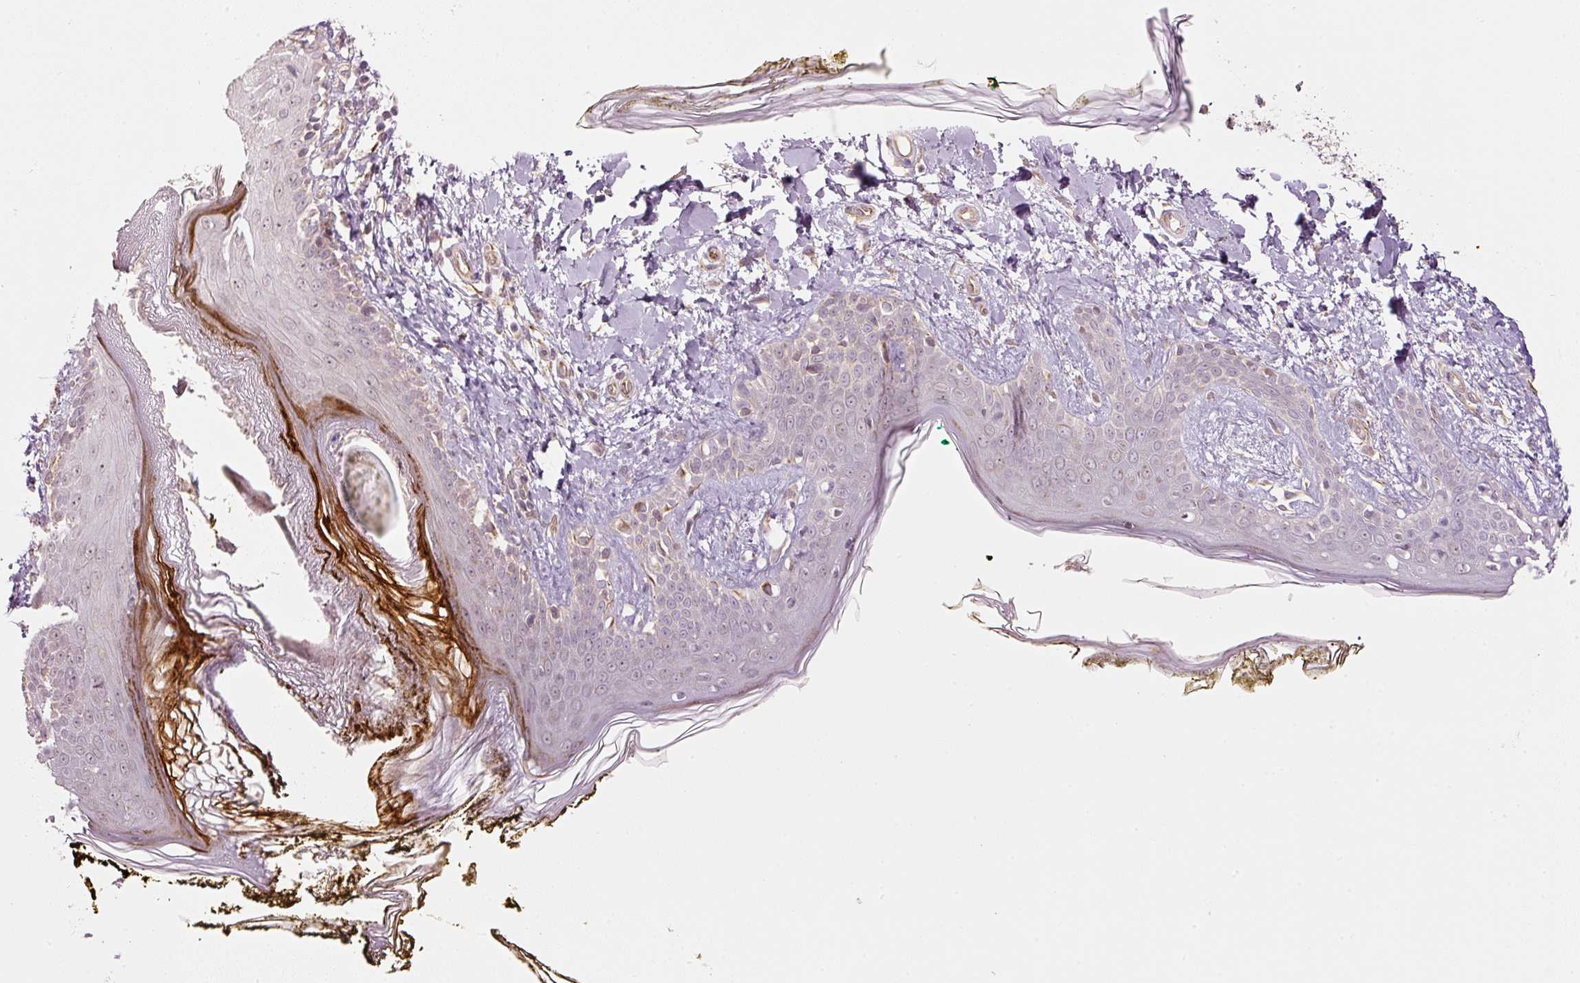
{"staining": {"intensity": "moderate", "quantity": ">75%", "location": "cytoplasmic/membranous"}, "tissue": "skin", "cell_type": "Fibroblasts", "image_type": "normal", "snomed": [{"axis": "morphology", "description": "Normal tissue, NOS"}, {"axis": "topography", "description": "Skin"}], "caption": "Protein staining displays moderate cytoplasmic/membranous positivity in about >75% of fibroblasts in unremarkable skin.", "gene": "CDC20B", "patient": {"sex": "female", "age": 34}}